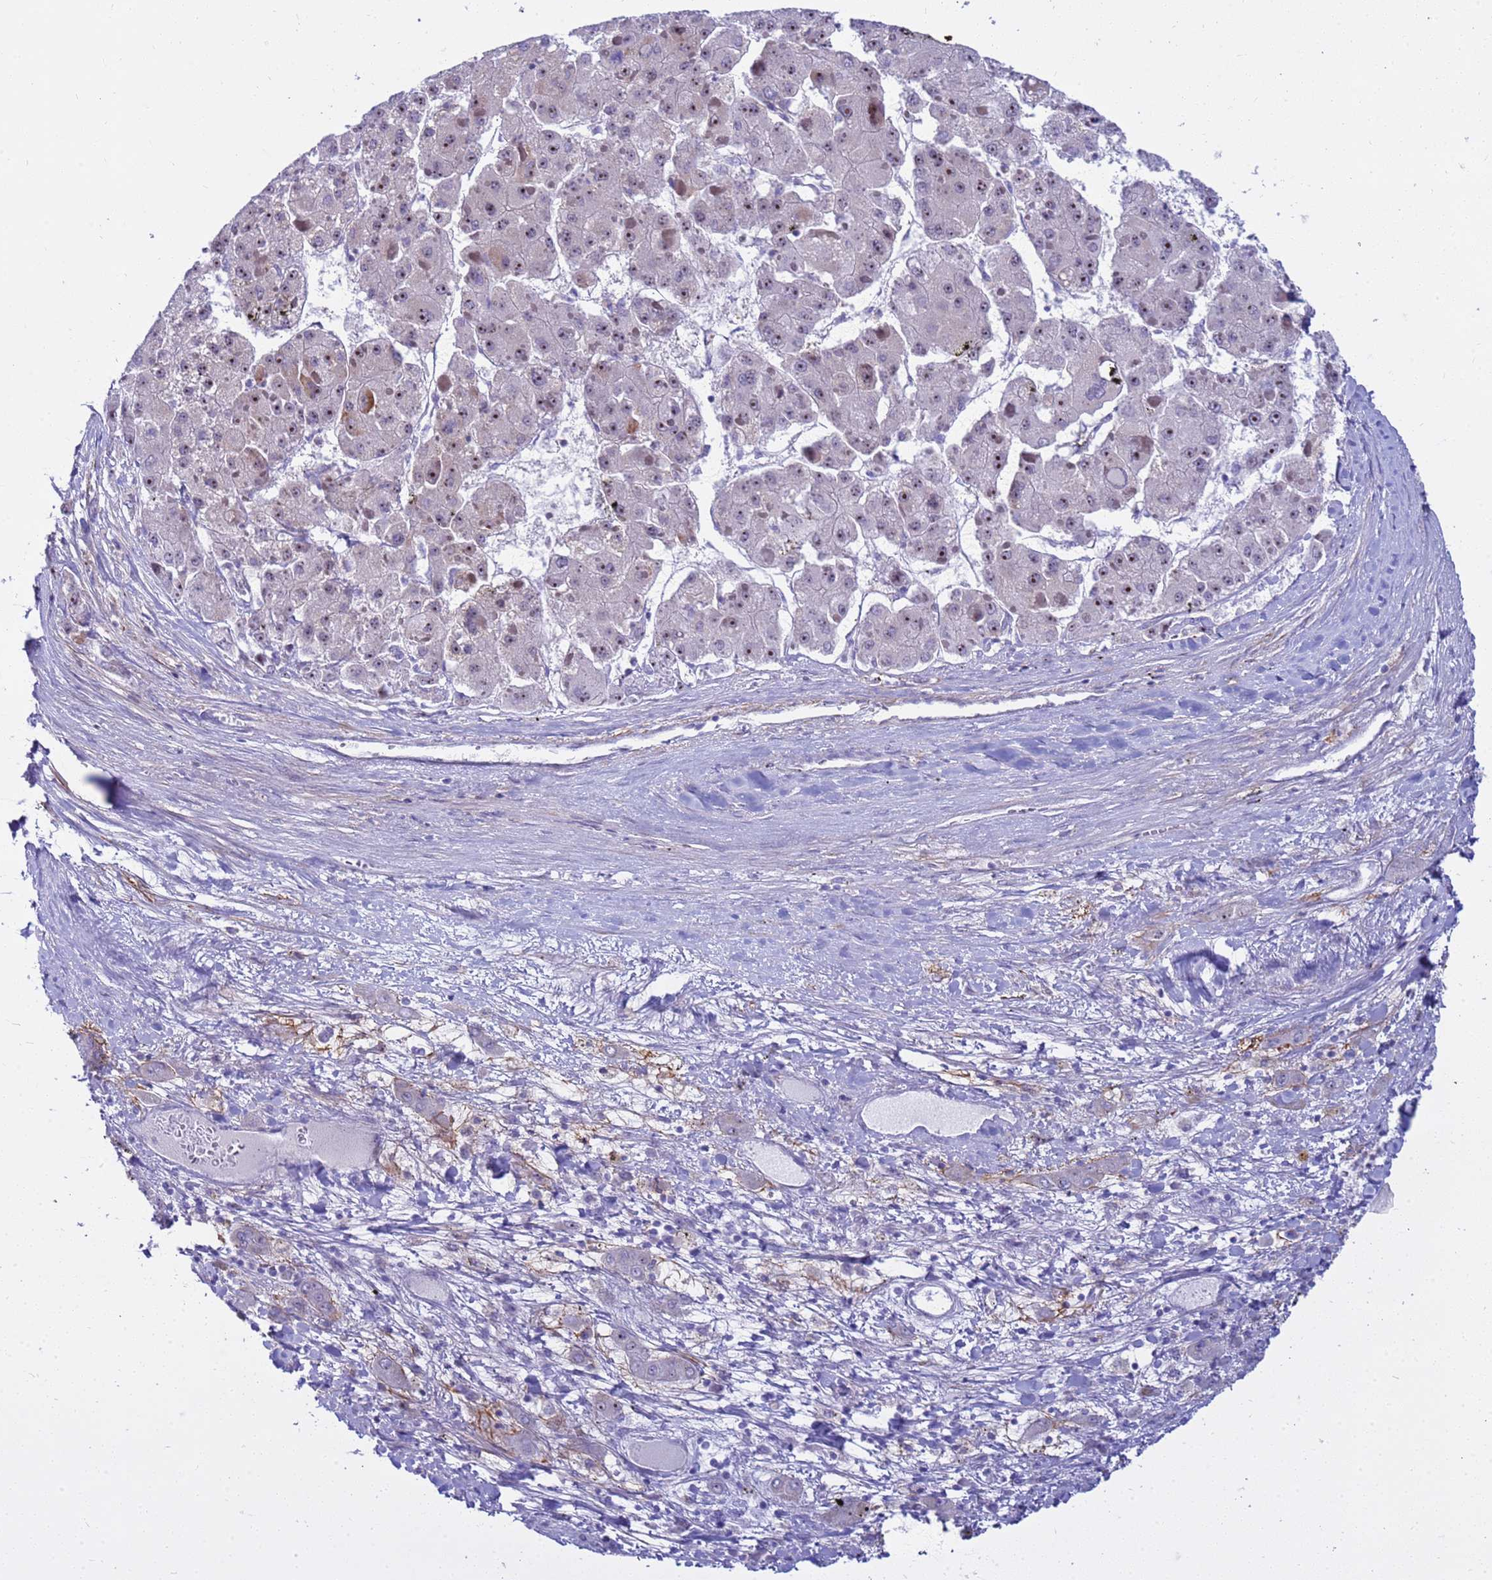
{"staining": {"intensity": "moderate", "quantity": "25%-75%", "location": "nuclear"}, "tissue": "liver cancer", "cell_type": "Tumor cells", "image_type": "cancer", "snomed": [{"axis": "morphology", "description": "Carcinoma, Hepatocellular, NOS"}, {"axis": "topography", "description": "Liver"}], "caption": "Brown immunohistochemical staining in human liver hepatocellular carcinoma demonstrates moderate nuclear staining in approximately 25%-75% of tumor cells. (Brightfield microscopy of DAB IHC at high magnification).", "gene": "LRATD1", "patient": {"sex": "female", "age": 73}}